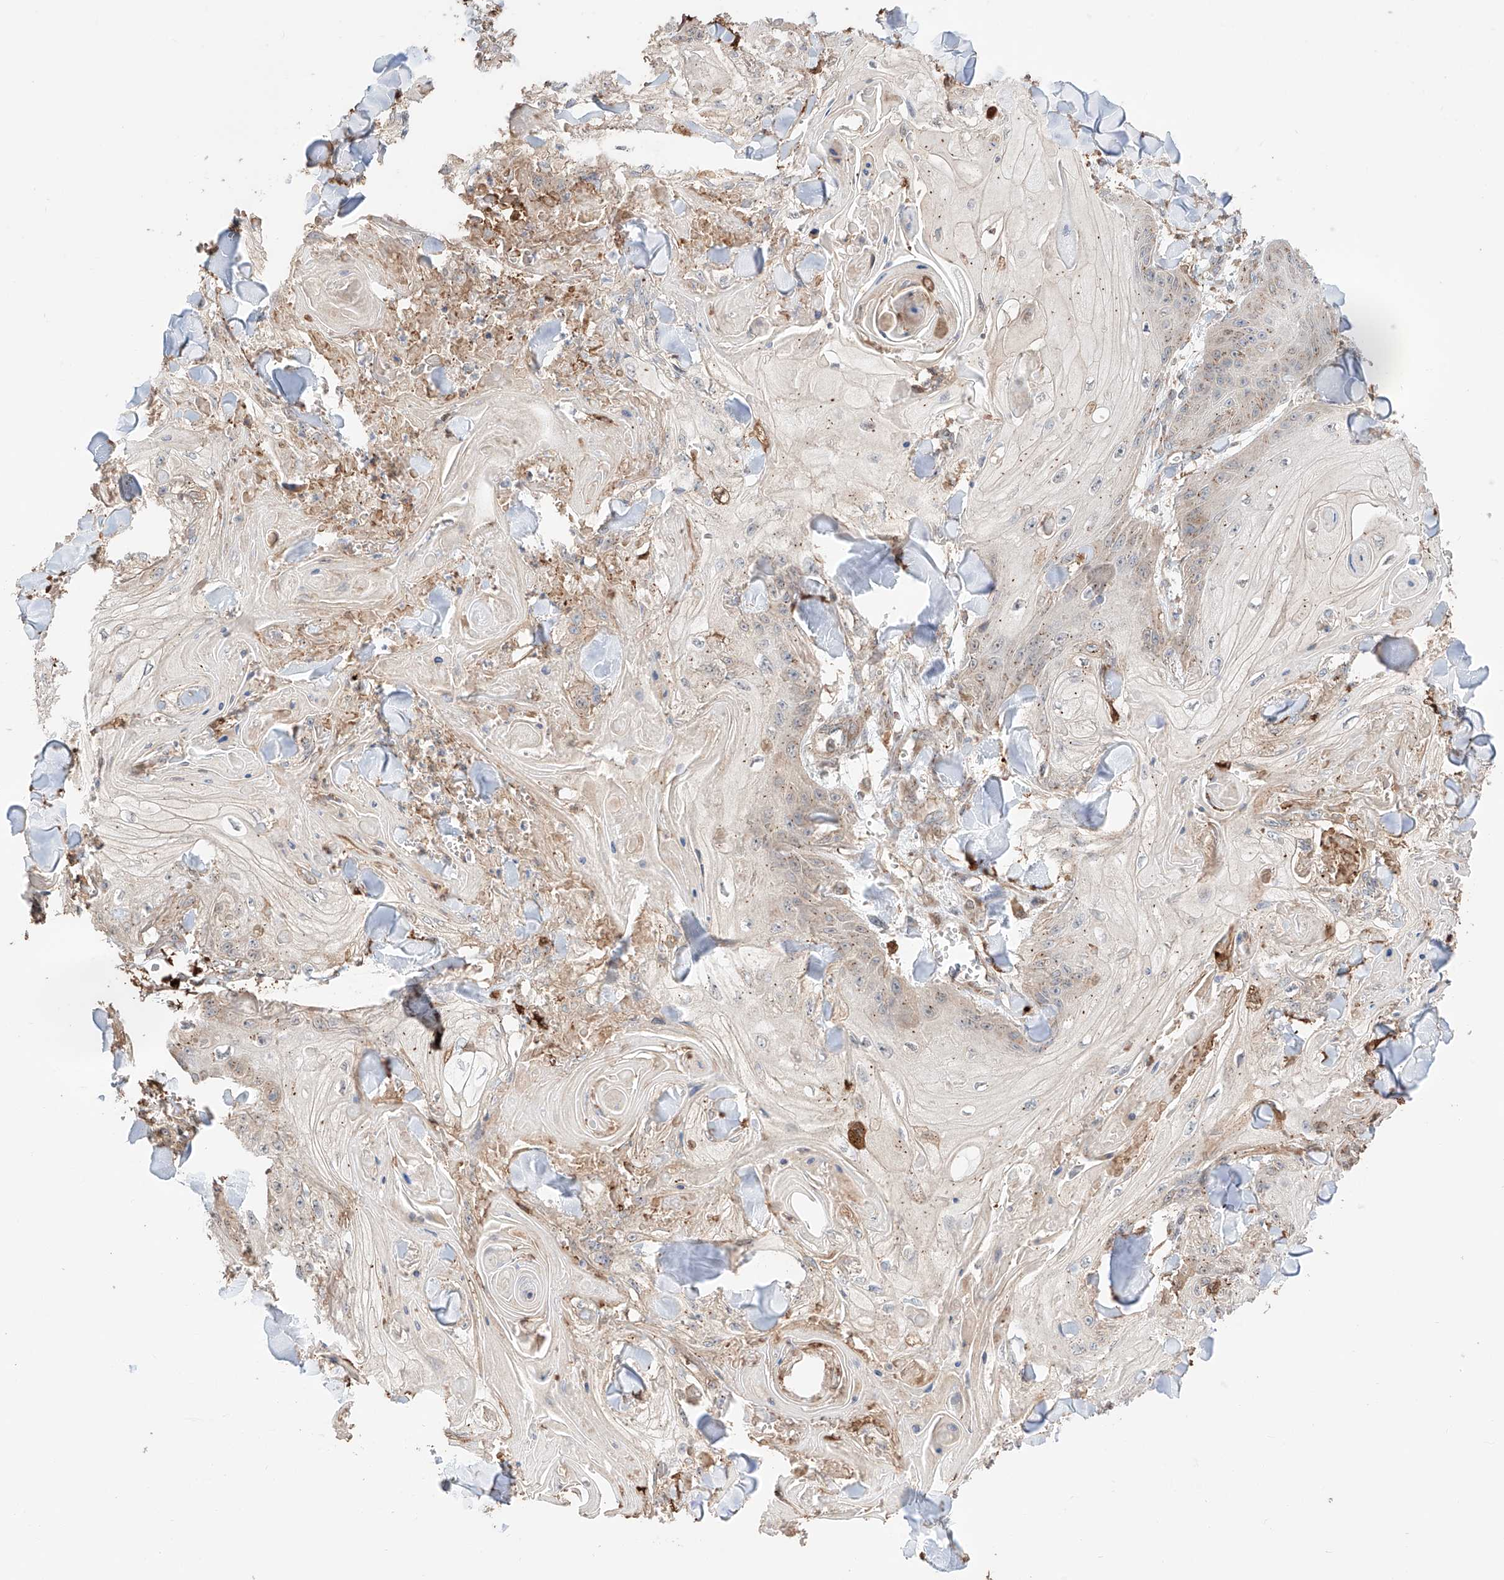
{"staining": {"intensity": "moderate", "quantity": "<25%", "location": "cytoplasmic/membranous"}, "tissue": "skin cancer", "cell_type": "Tumor cells", "image_type": "cancer", "snomed": [{"axis": "morphology", "description": "Squamous cell carcinoma, NOS"}, {"axis": "topography", "description": "Skin"}], "caption": "Protein expression analysis of human skin squamous cell carcinoma reveals moderate cytoplasmic/membranous positivity in about <25% of tumor cells. Nuclei are stained in blue.", "gene": "MOSPD1", "patient": {"sex": "male", "age": 74}}